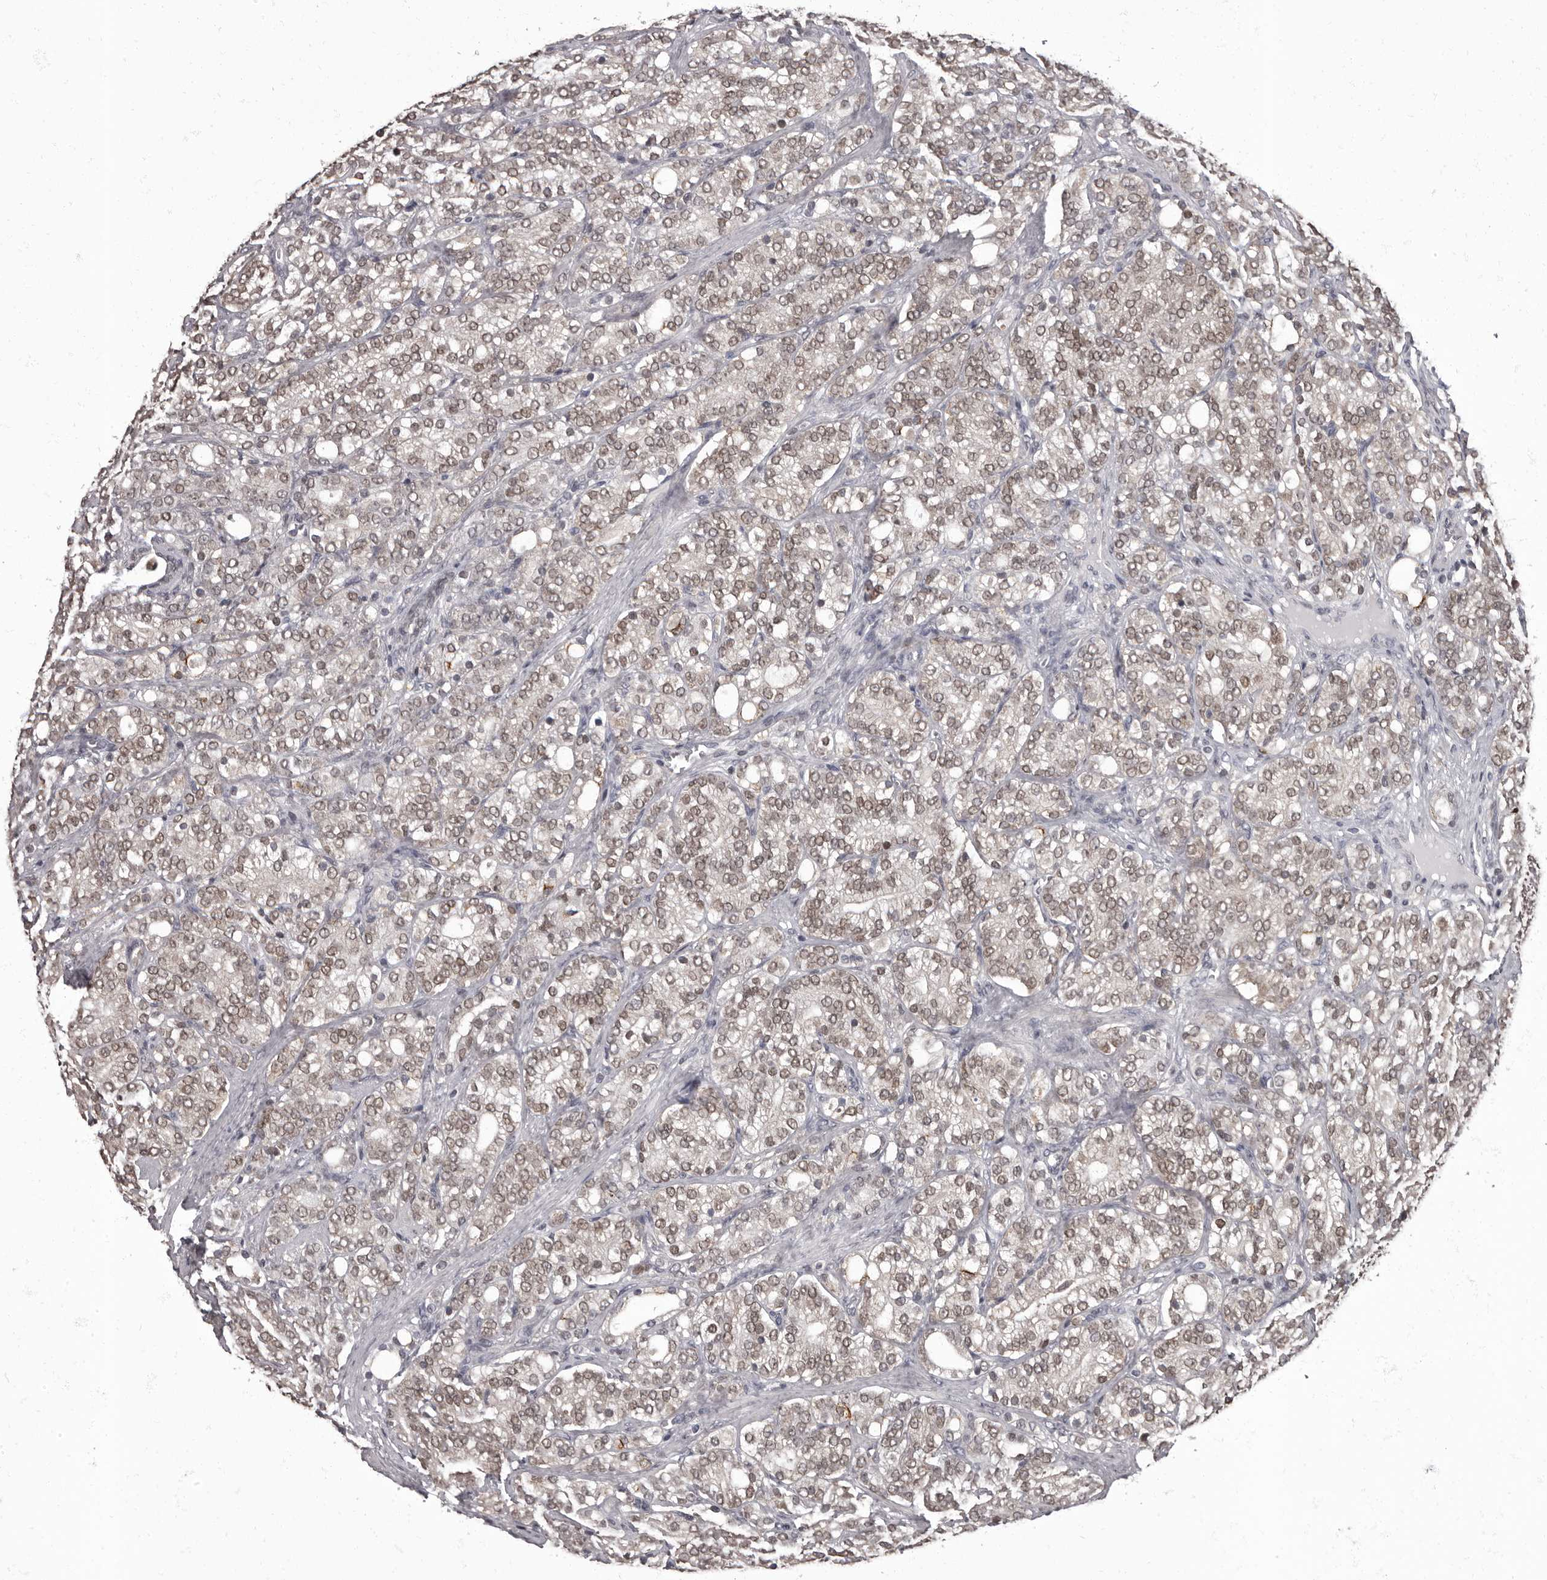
{"staining": {"intensity": "weak", "quantity": ">75%", "location": "nuclear"}, "tissue": "prostate cancer", "cell_type": "Tumor cells", "image_type": "cancer", "snomed": [{"axis": "morphology", "description": "Adenocarcinoma, High grade"}, {"axis": "topography", "description": "Prostate"}], "caption": "Tumor cells show low levels of weak nuclear positivity in about >75% of cells in adenocarcinoma (high-grade) (prostate). (IHC, brightfield microscopy, high magnification).", "gene": "C1orf50", "patient": {"sex": "male", "age": 57}}